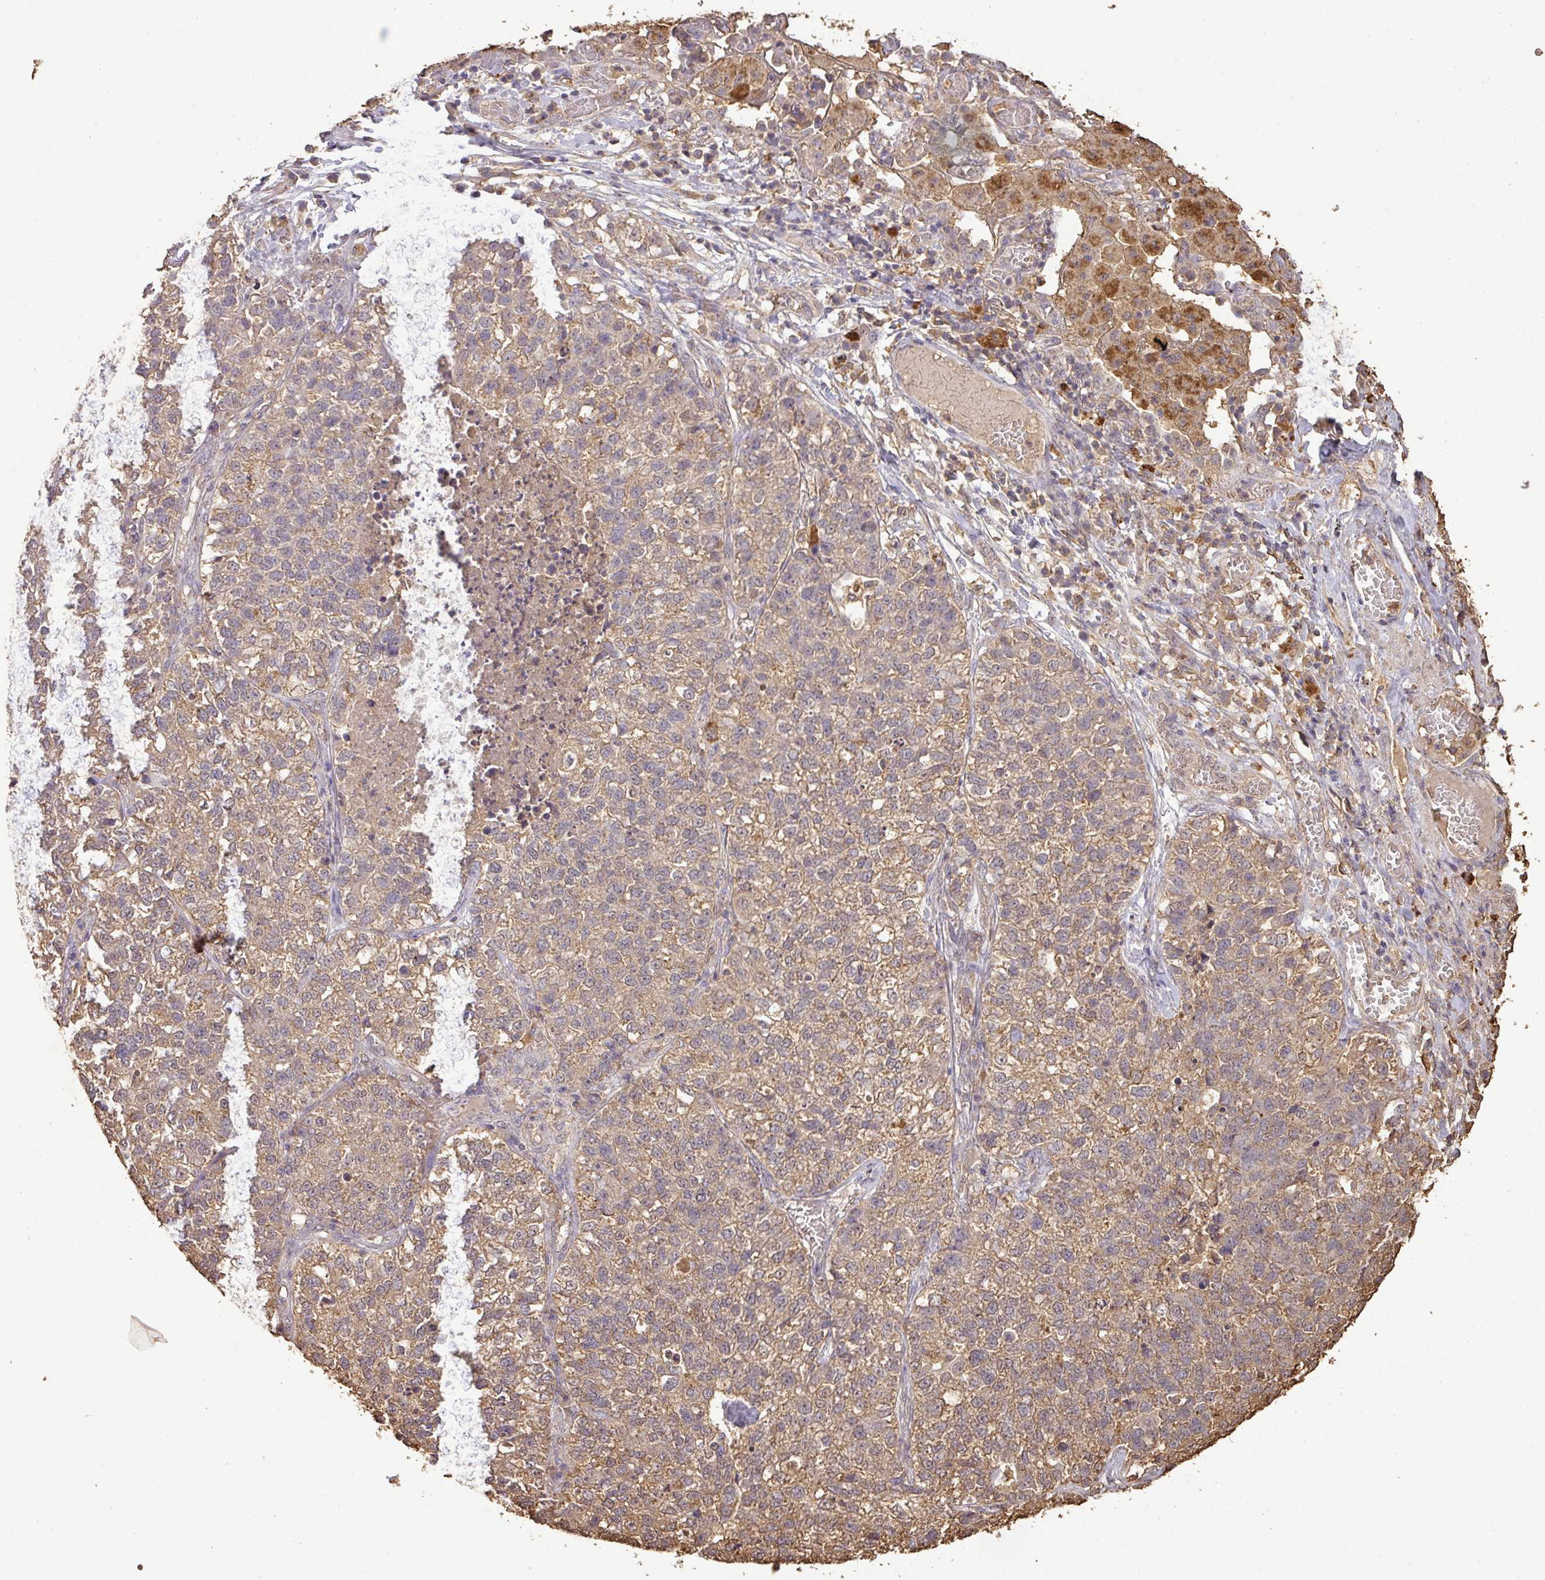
{"staining": {"intensity": "moderate", "quantity": ">75%", "location": "cytoplasmic/membranous"}, "tissue": "lung cancer", "cell_type": "Tumor cells", "image_type": "cancer", "snomed": [{"axis": "morphology", "description": "Adenocarcinoma, NOS"}, {"axis": "topography", "description": "Lung"}], "caption": "Approximately >75% of tumor cells in human lung cancer (adenocarcinoma) show moderate cytoplasmic/membranous protein expression as visualized by brown immunohistochemical staining.", "gene": "ATAT1", "patient": {"sex": "male", "age": 49}}